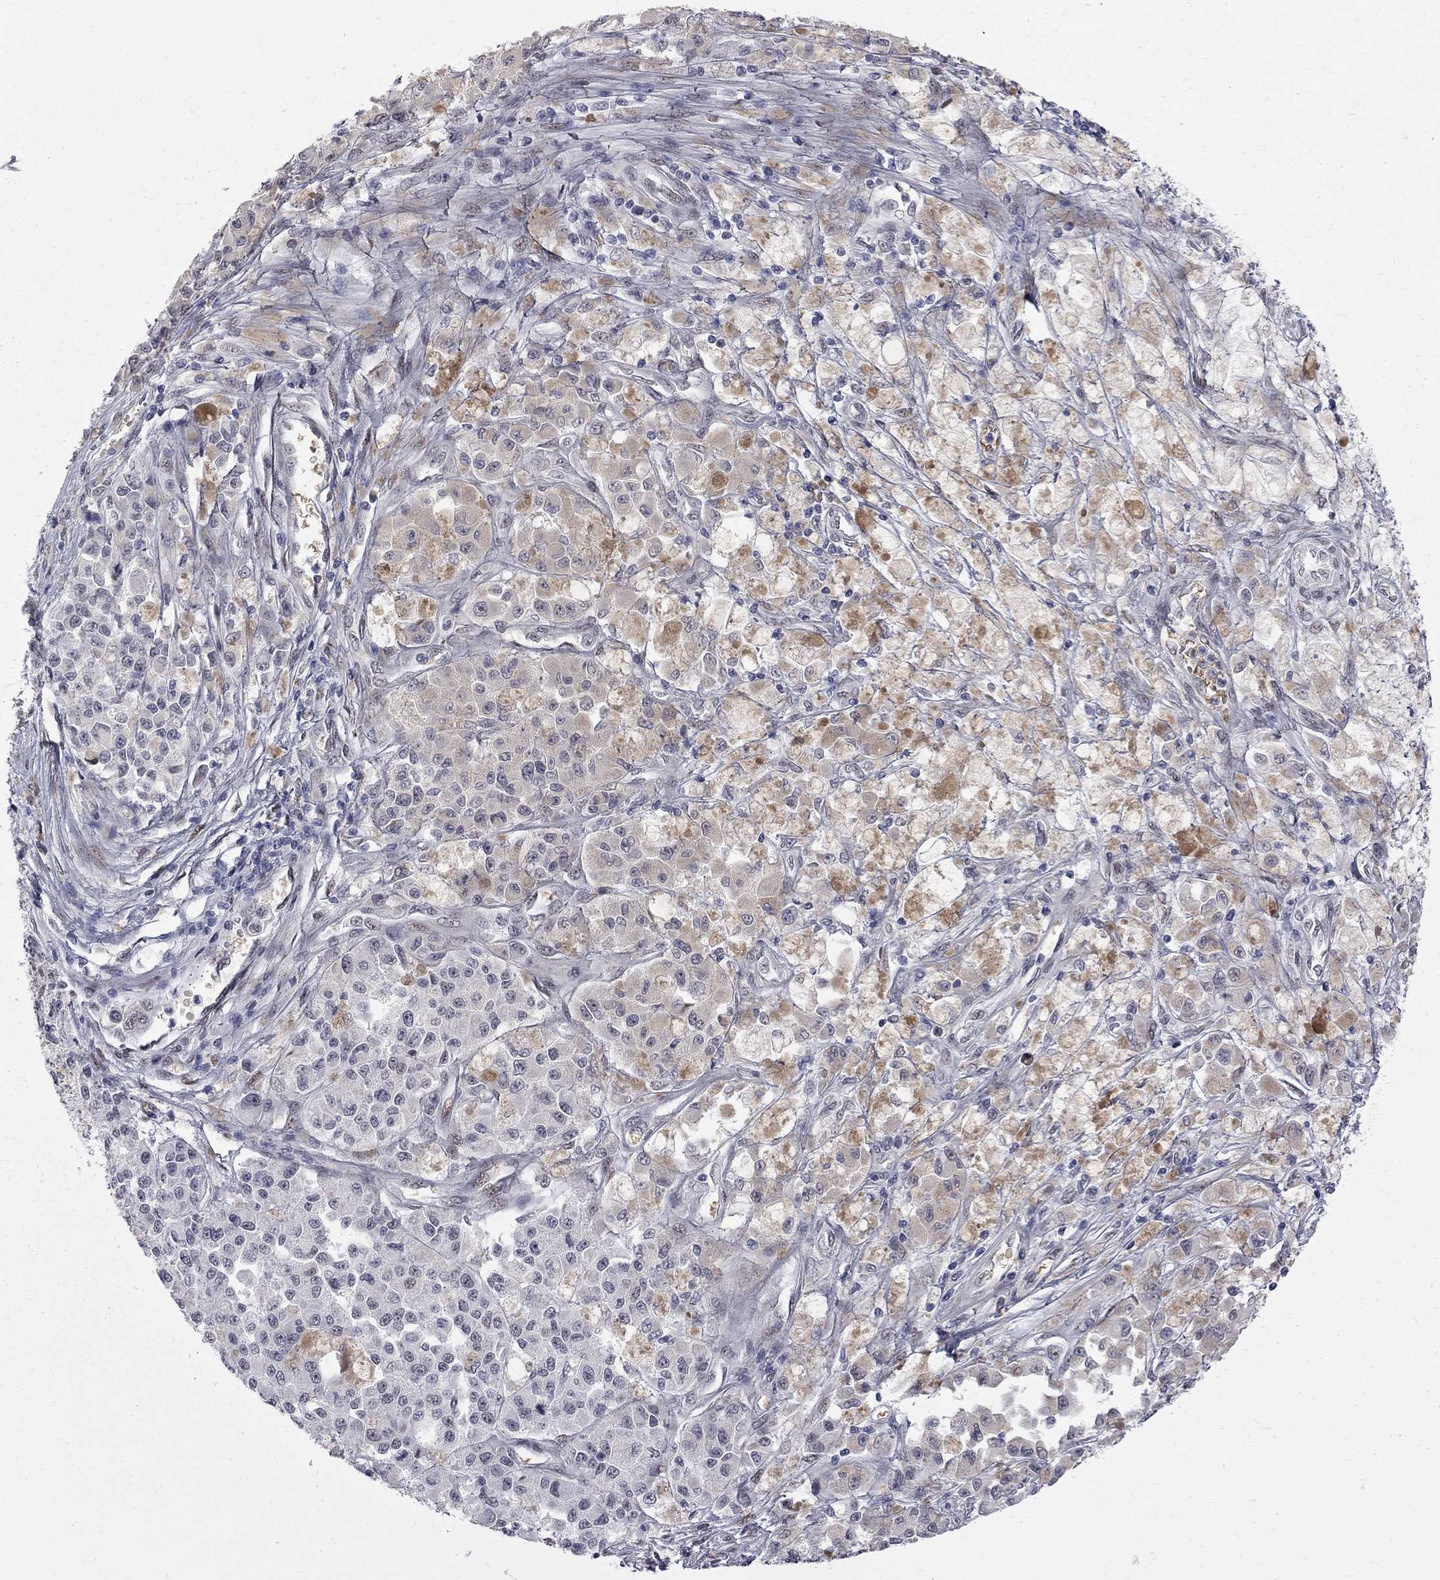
{"staining": {"intensity": "weak", "quantity": "<25%", "location": "nuclear"}, "tissue": "melanoma", "cell_type": "Tumor cells", "image_type": "cancer", "snomed": [{"axis": "morphology", "description": "Malignant melanoma, NOS"}, {"axis": "topography", "description": "Skin"}], "caption": "An image of malignant melanoma stained for a protein shows no brown staining in tumor cells.", "gene": "ZBTB47", "patient": {"sex": "female", "age": 58}}